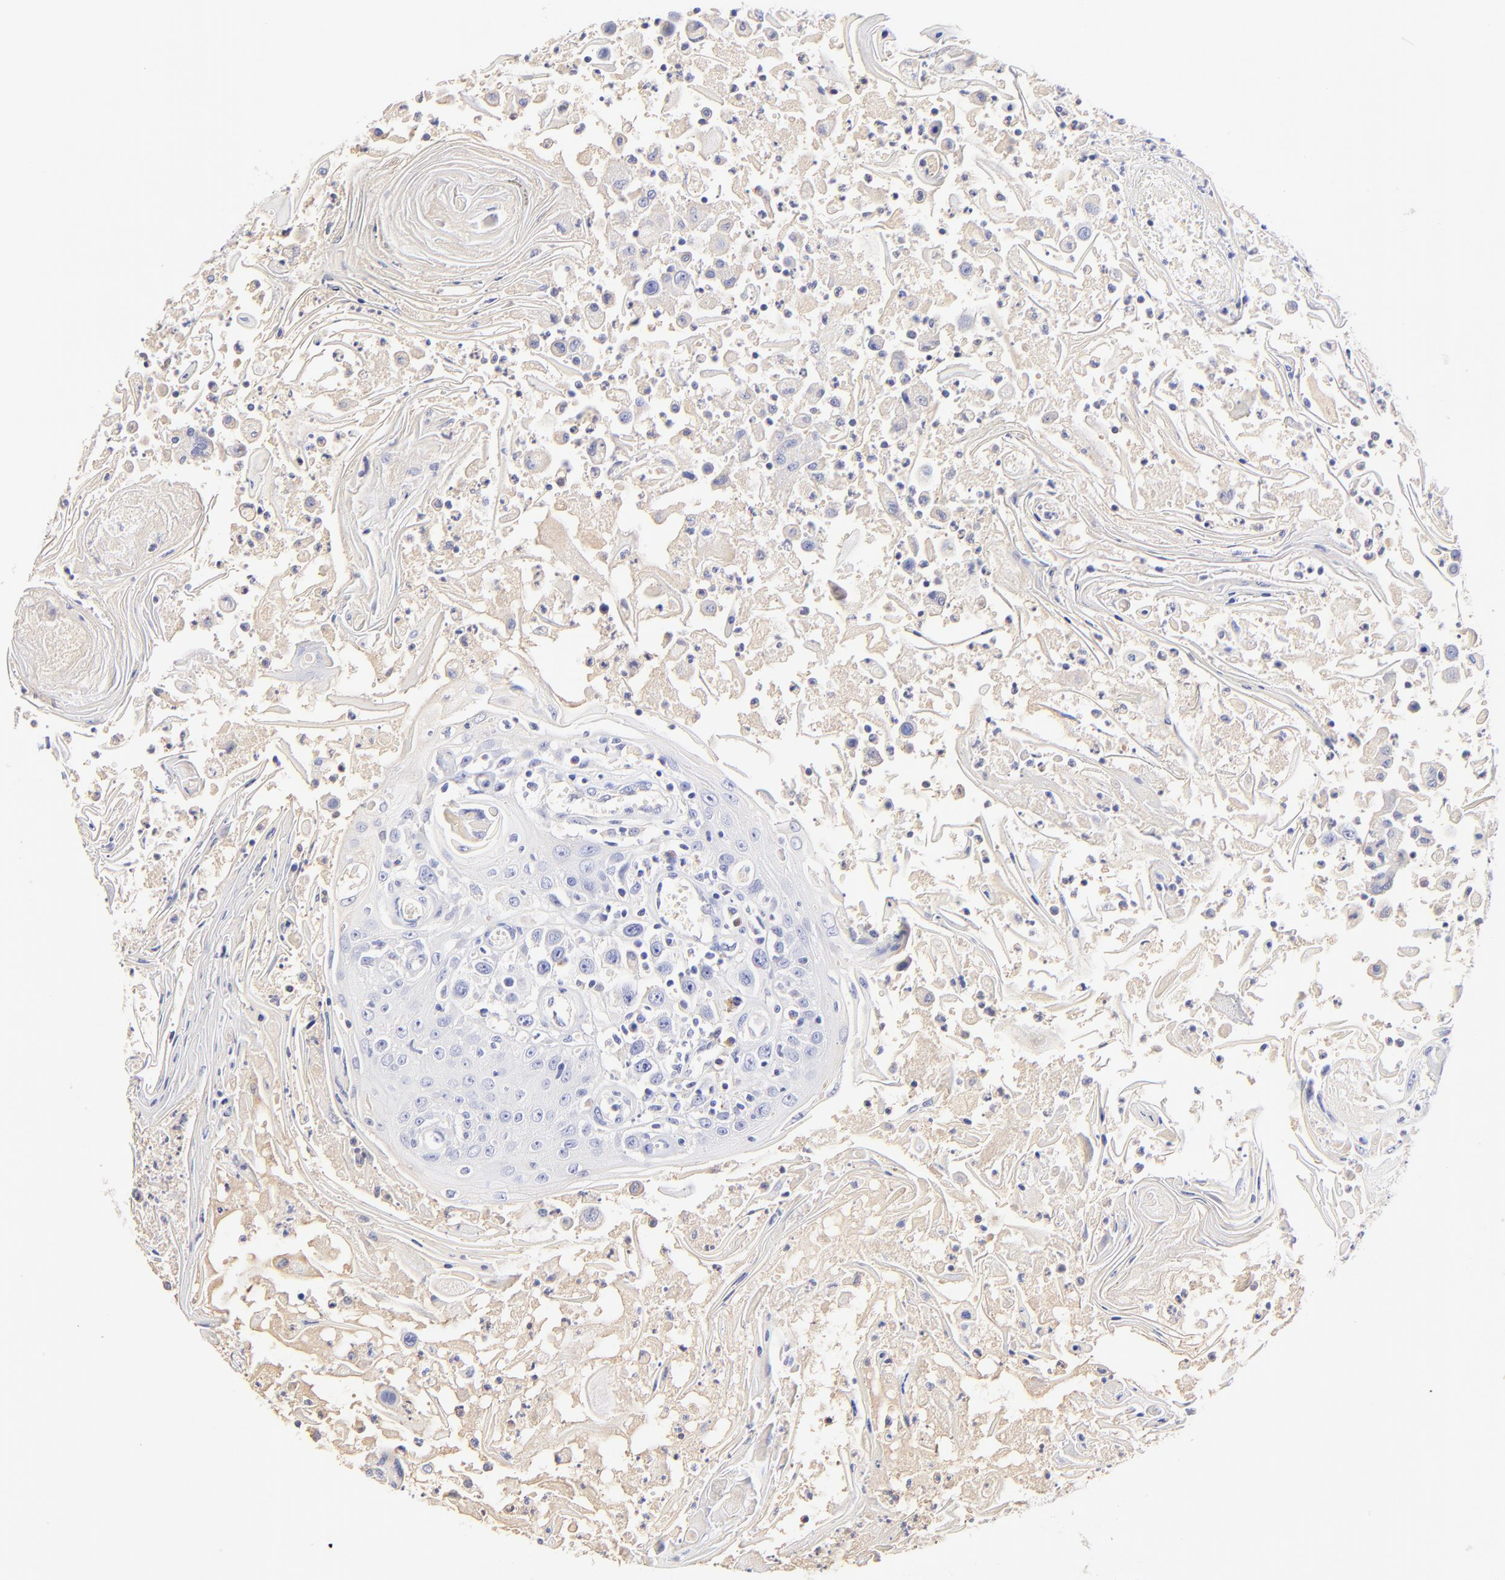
{"staining": {"intensity": "negative", "quantity": "none", "location": "none"}, "tissue": "head and neck cancer", "cell_type": "Tumor cells", "image_type": "cancer", "snomed": [{"axis": "morphology", "description": "Squamous cell carcinoma, NOS"}, {"axis": "topography", "description": "Oral tissue"}, {"axis": "topography", "description": "Head-Neck"}], "caption": "High magnification brightfield microscopy of squamous cell carcinoma (head and neck) stained with DAB (brown) and counterstained with hematoxylin (blue): tumor cells show no significant staining.", "gene": "ASB9", "patient": {"sex": "female", "age": 76}}